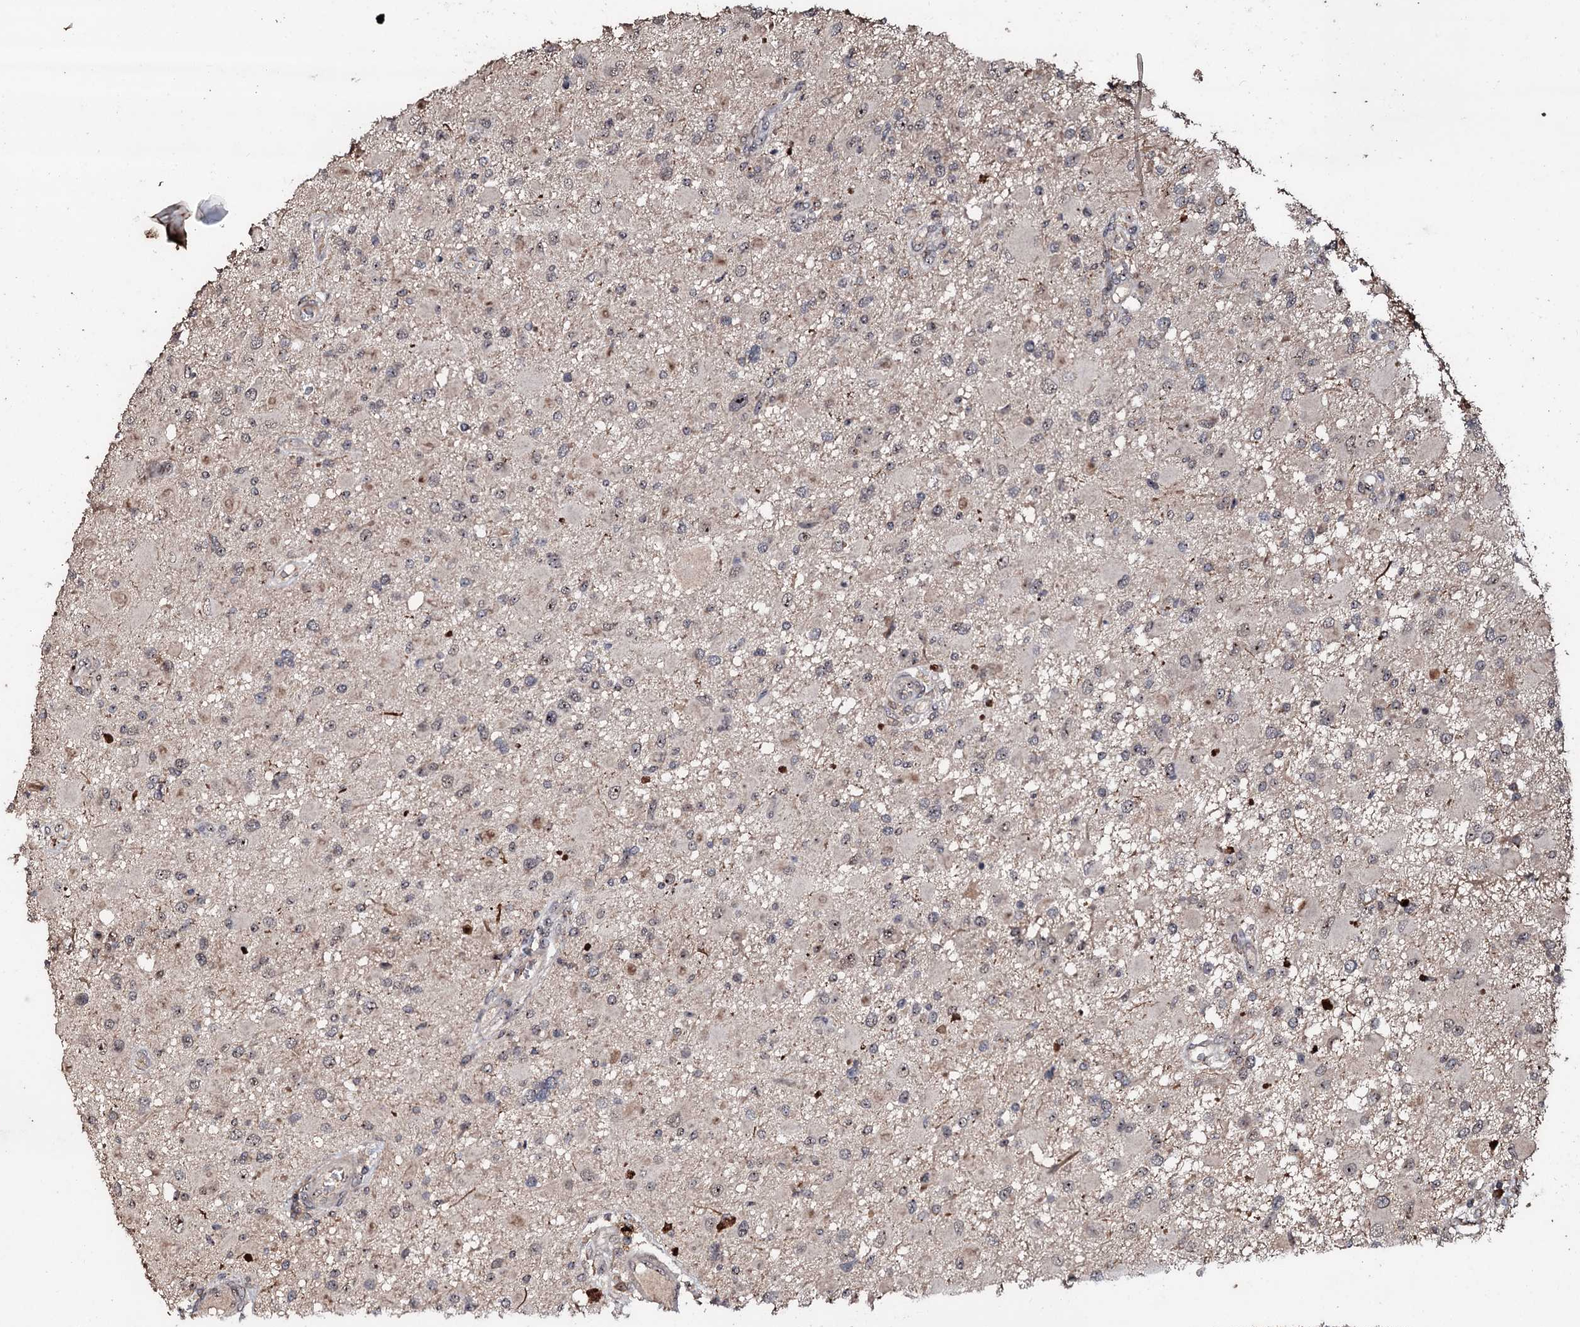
{"staining": {"intensity": "weak", "quantity": "<25%", "location": "nuclear"}, "tissue": "glioma", "cell_type": "Tumor cells", "image_type": "cancer", "snomed": [{"axis": "morphology", "description": "Glioma, malignant, High grade"}, {"axis": "topography", "description": "Brain"}], "caption": "Malignant glioma (high-grade) stained for a protein using immunohistochemistry (IHC) reveals no positivity tumor cells.", "gene": "SUPT7L", "patient": {"sex": "male", "age": 53}}